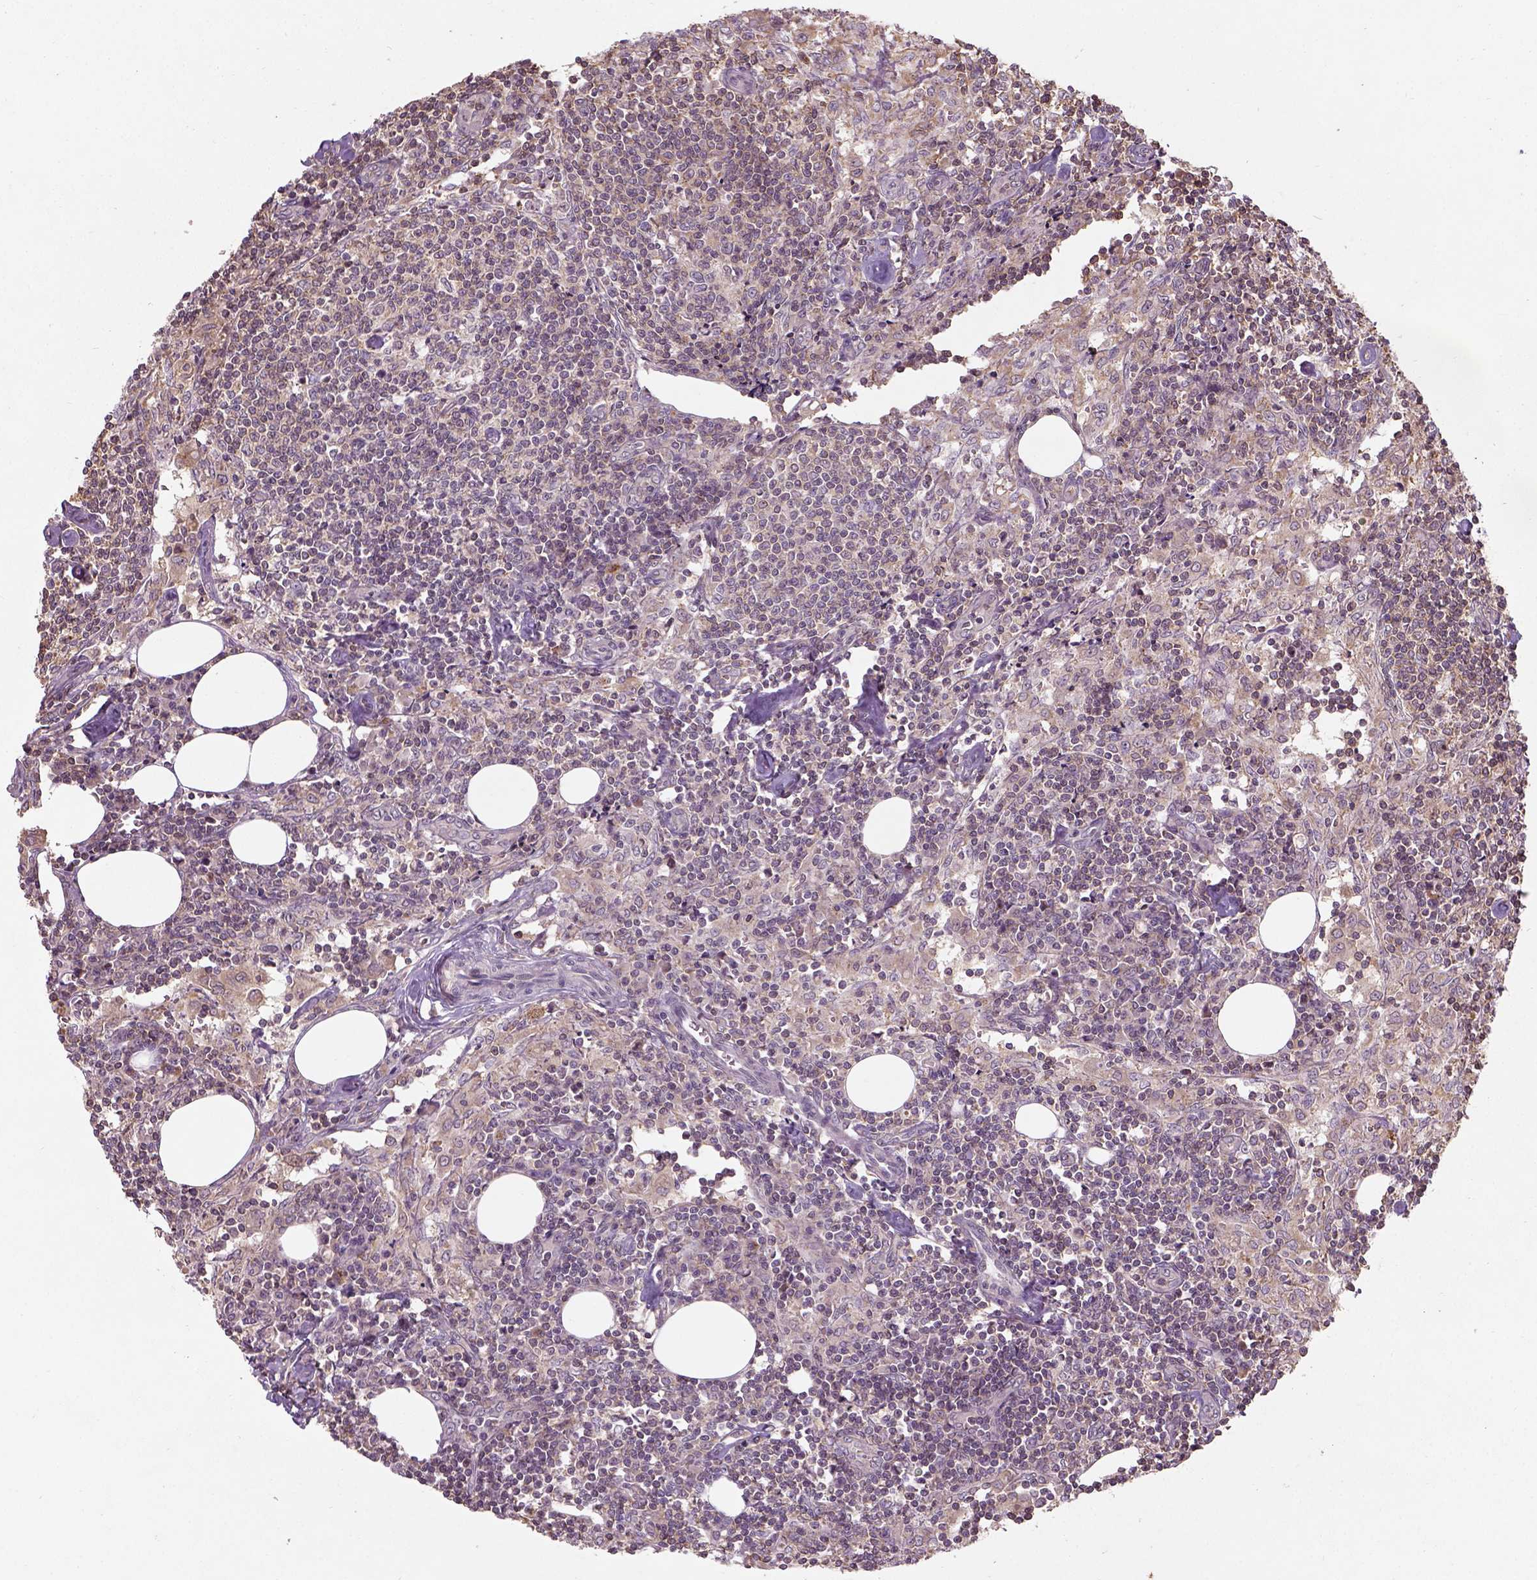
{"staining": {"intensity": "moderate", "quantity": ">75%", "location": "cytoplasmic/membranous"}, "tissue": "lymph node", "cell_type": "Germinal center cells", "image_type": "normal", "snomed": [{"axis": "morphology", "description": "Normal tissue, NOS"}, {"axis": "topography", "description": "Lymph node"}], "caption": "IHC (DAB) staining of benign lymph node demonstrates moderate cytoplasmic/membranous protein expression in about >75% of germinal center cells.", "gene": "CAMKK1", "patient": {"sex": "male", "age": 55}}